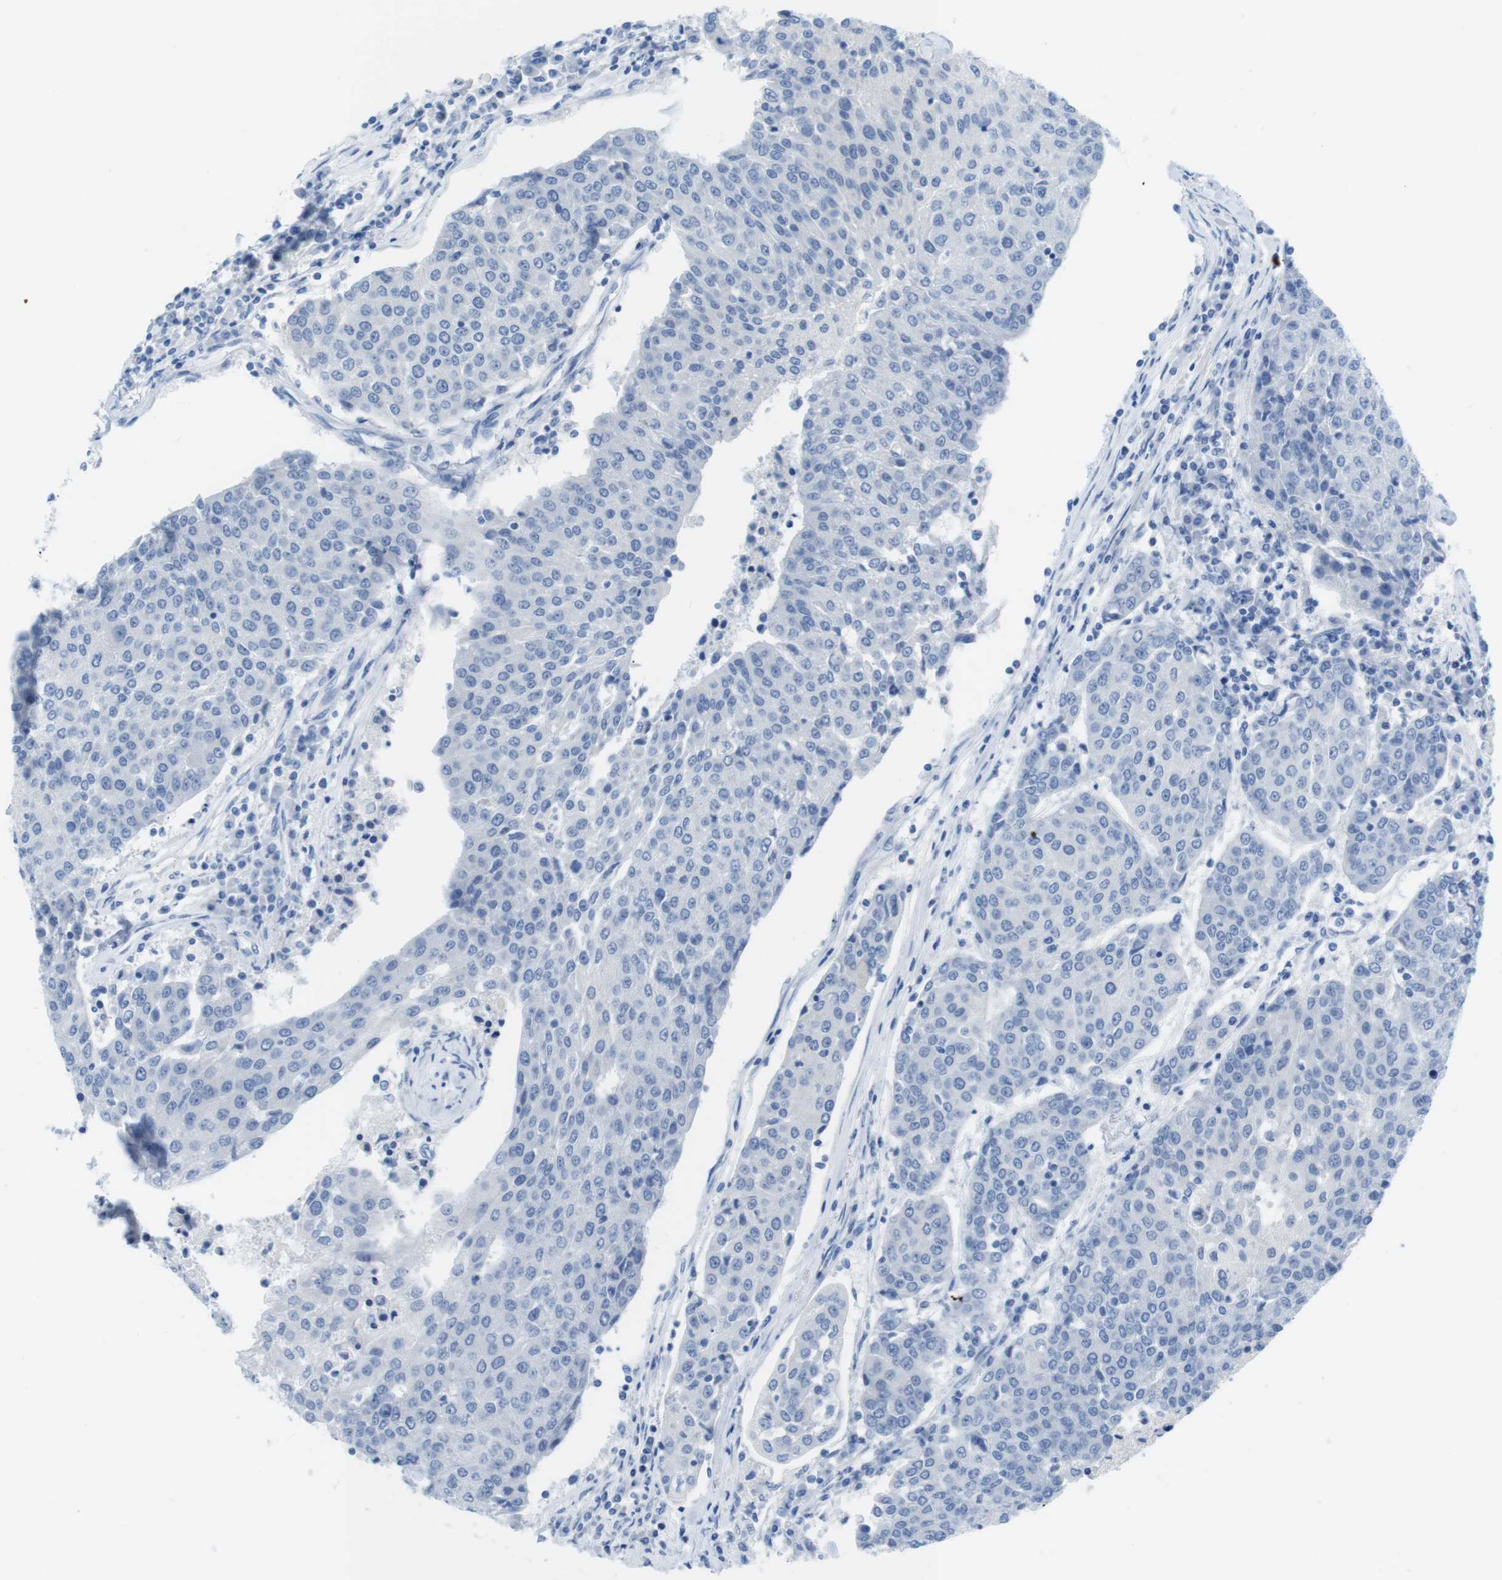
{"staining": {"intensity": "negative", "quantity": "none", "location": "none"}, "tissue": "urothelial cancer", "cell_type": "Tumor cells", "image_type": "cancer", "snomed": [{"axis": "morphology", "description": "Urothelial carcinoma, High grade"}, {"axis": "topography", "description": "Urinary bladder"}], "caption": "This is a micrograph of IHC staining of urothelial carcinoma (high-grade), which shows no expression in tumor cells.", "gene": "GAP43", "patient": {"sex": "female", "age": 85}}